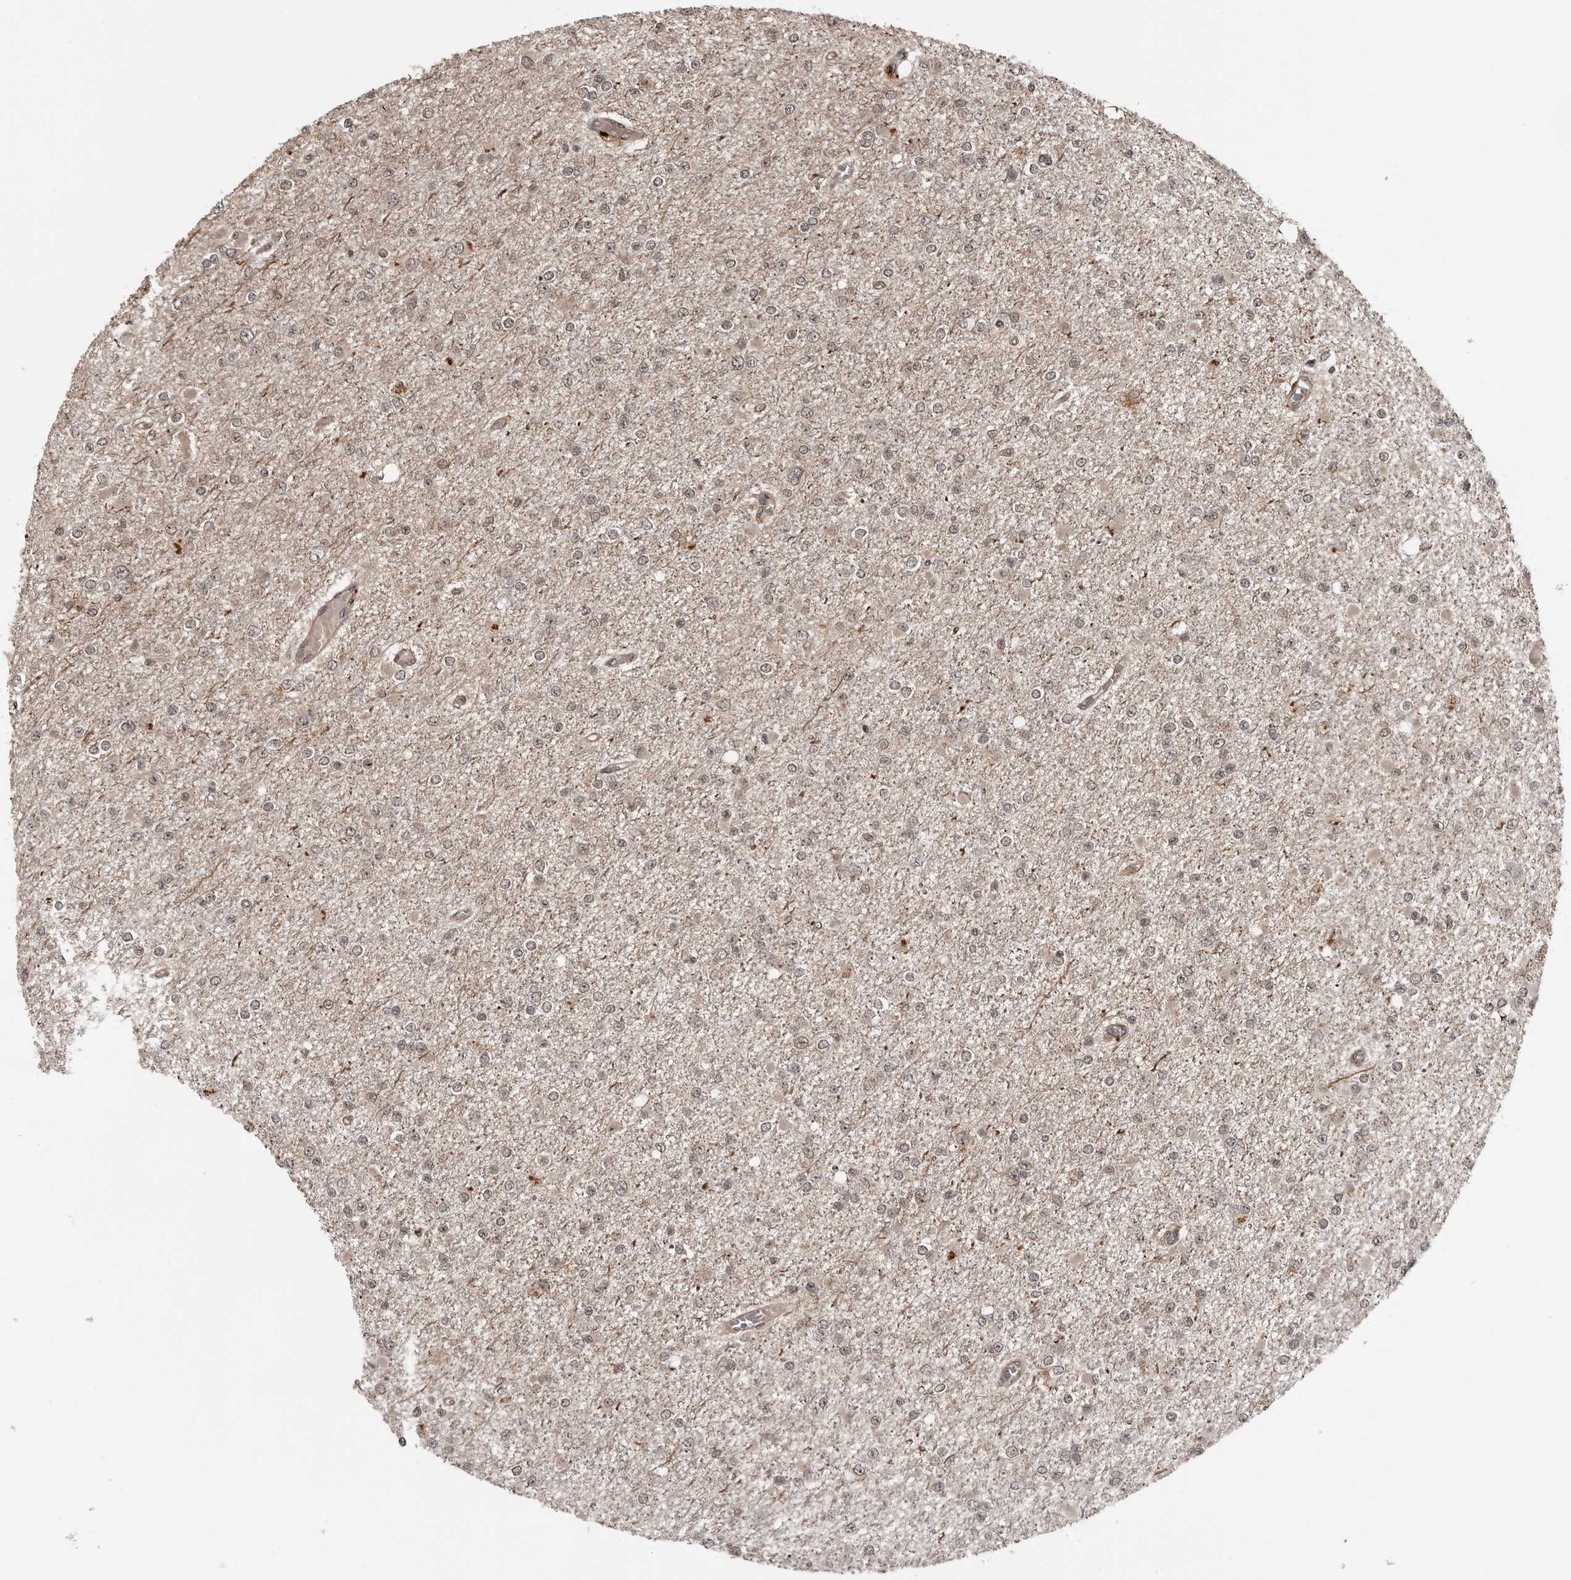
{"staining": {"intensity": "weak", "quantity": "<25%", "location": "nuclear"}, "tissue": "glioma", "cell_type": "Tumor cells", "image_type": "cancer", "snomed": [{"axis": "morphology", "description": "Glioma, malignant, Low grade"}, {"axis": "topography", "description": "Brain"}], "caption": "High magnification brightfield microscopy of glioma stained with DAB (brown) and counterstained with hematoxylin (blue): tumor cells show no significant staining.", "gene": "IL24", "patient": {"sex": "female", "age": 22}}